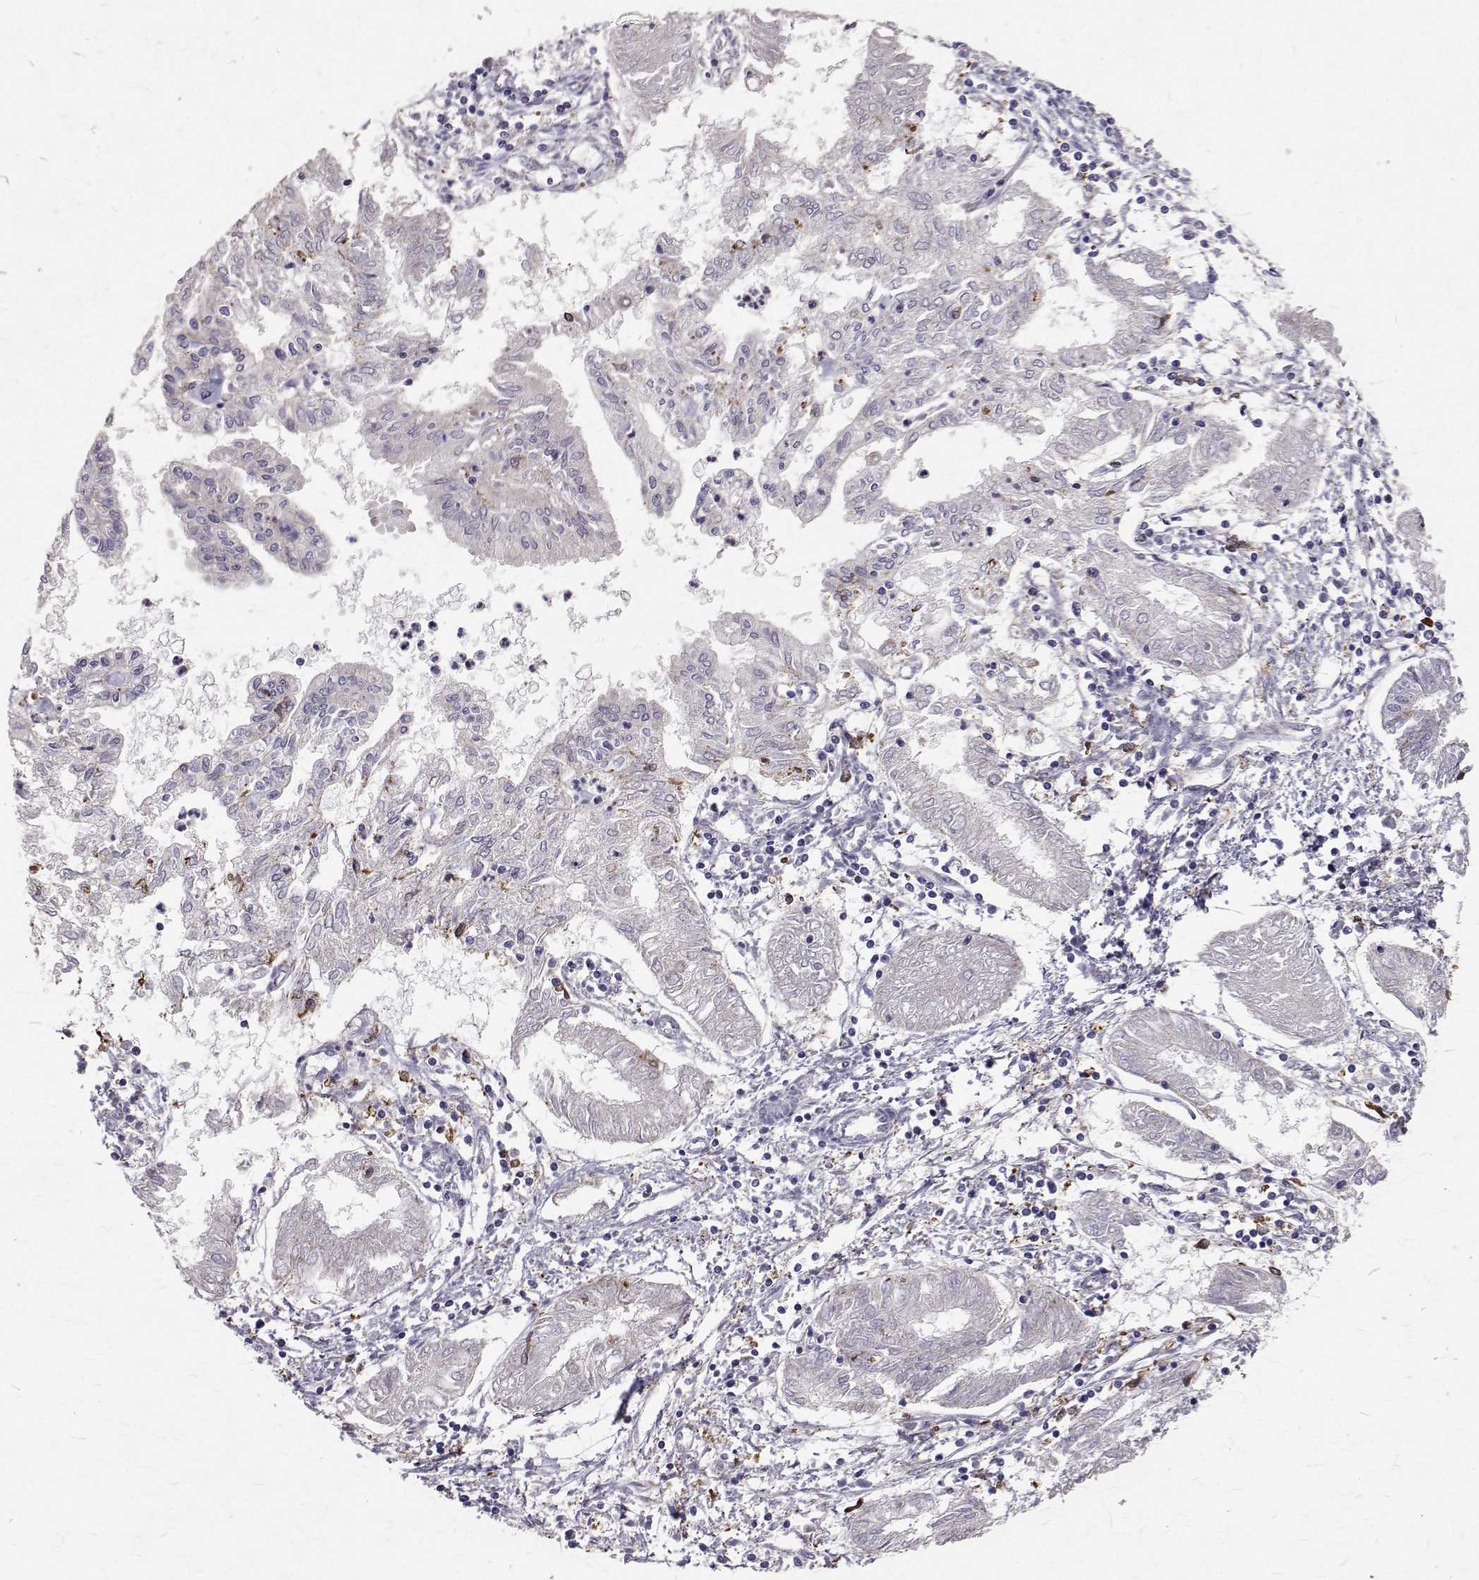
{"staining": {"intensity": "negative", "quantity": "none", "location": "none"}, "tissue": "endometrial cancer", "cell_type": "Tumor cells", "image_type": "cancer", "snomed": [{"axis": "morphology", "description": "Adenocarcinoma, NOS"}, {"axis": "topography", "description": "Endometrium"}], "caption": "This is an immunohistochemistry histopathology image of human endometrial adenocarcinoma. There is no positivity in tumor cells.", "gene": "CCDC89", "patient": {"sex": "female", "age": 68}}